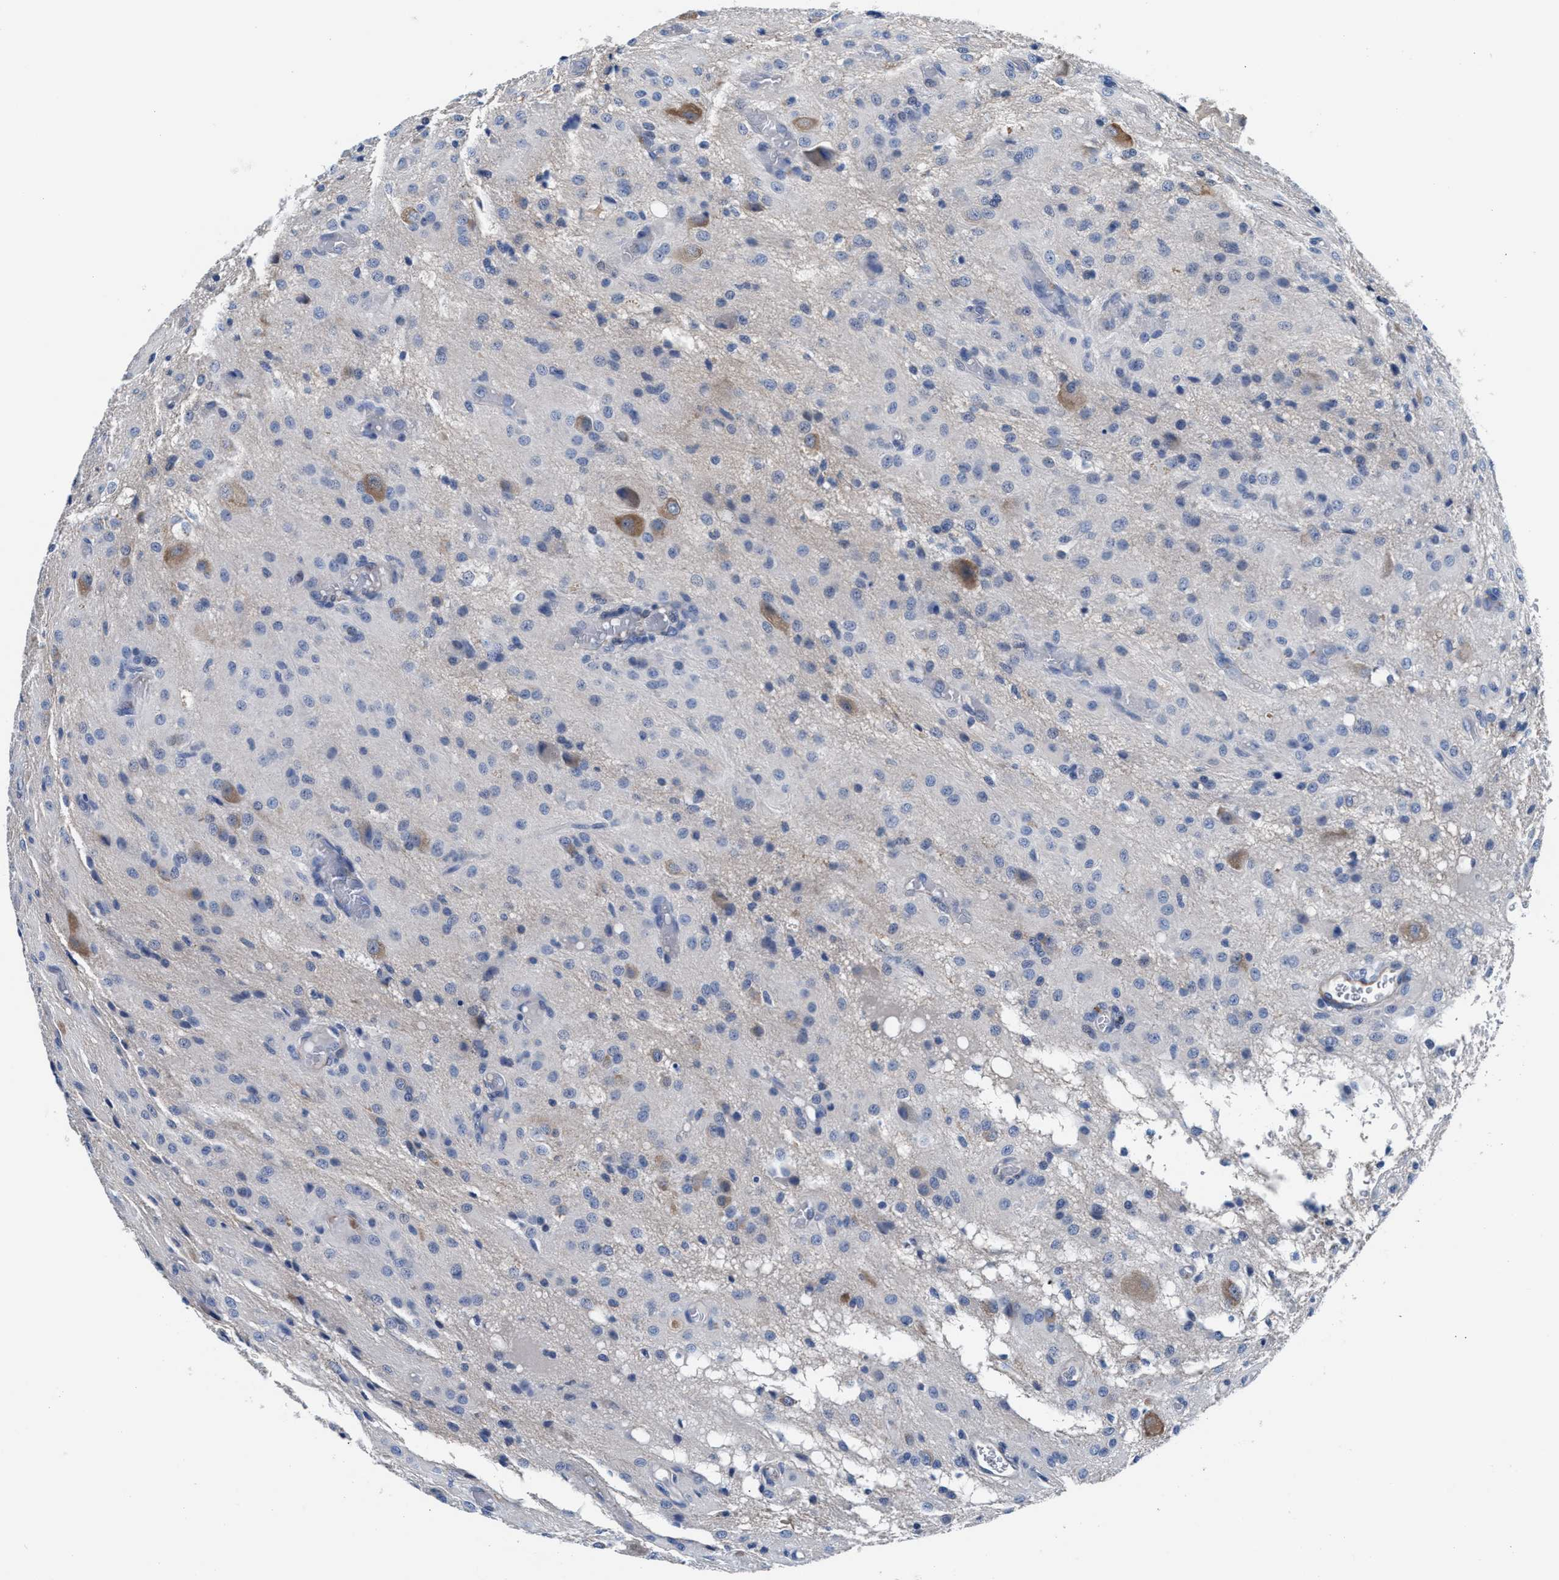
{"staining": {"intensity": "negative", "quantity": "none", "location": "none"}, "tissue": "glioma", "cell_type": "Tumor cells", "image_type": "cancer", "snomed": [{"axis": "morphology", "description": "Glioma, malignant, High grade"}, {"axis": "topography", "description": "Brain"}], "caption": "Tumor cells are negative for protein expression in human malignant glioma (high-grade).", "gene": "PARG", "patient": {"sex": "female", "age": 59}}